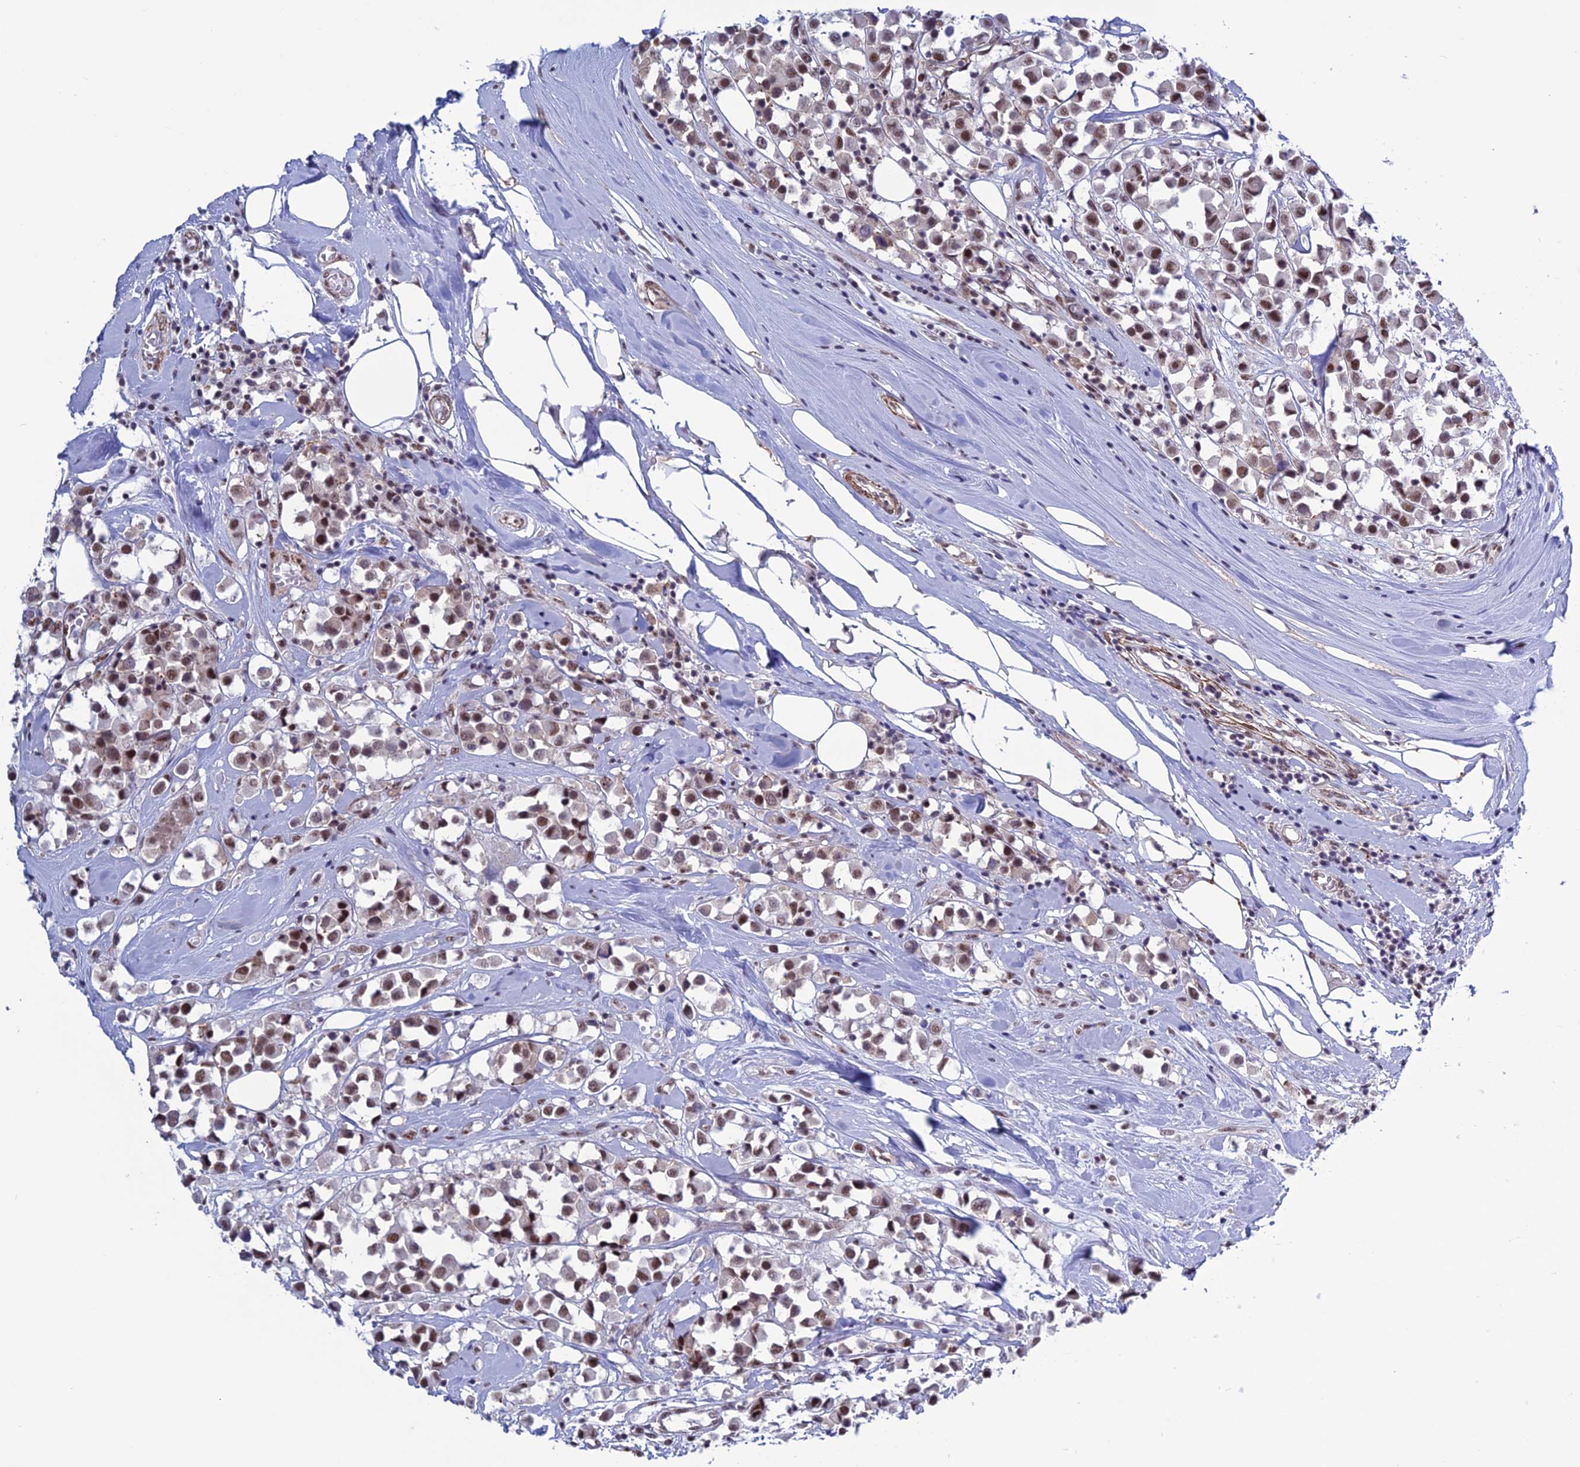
{"staining": {"intensity": "moderate", "quantity": "25%-75%", "location": "nuclear"}, "tissue": "breast cancer", "cell_type": "Tumor cells", "image_type": "cancer", "snomed": [{"axis": "morphology", "description": "Duct carcinoma"}, {"axis": "topography", "description": "Breast"}], "caption": "Moderate nuclear positivity for a protein is present in about 25%-75% of tumor cells of breast cancer using immunohistochemistry (IHC).", "gene": "U2AF1", "patient": {"sex": "female", "age": 61}}